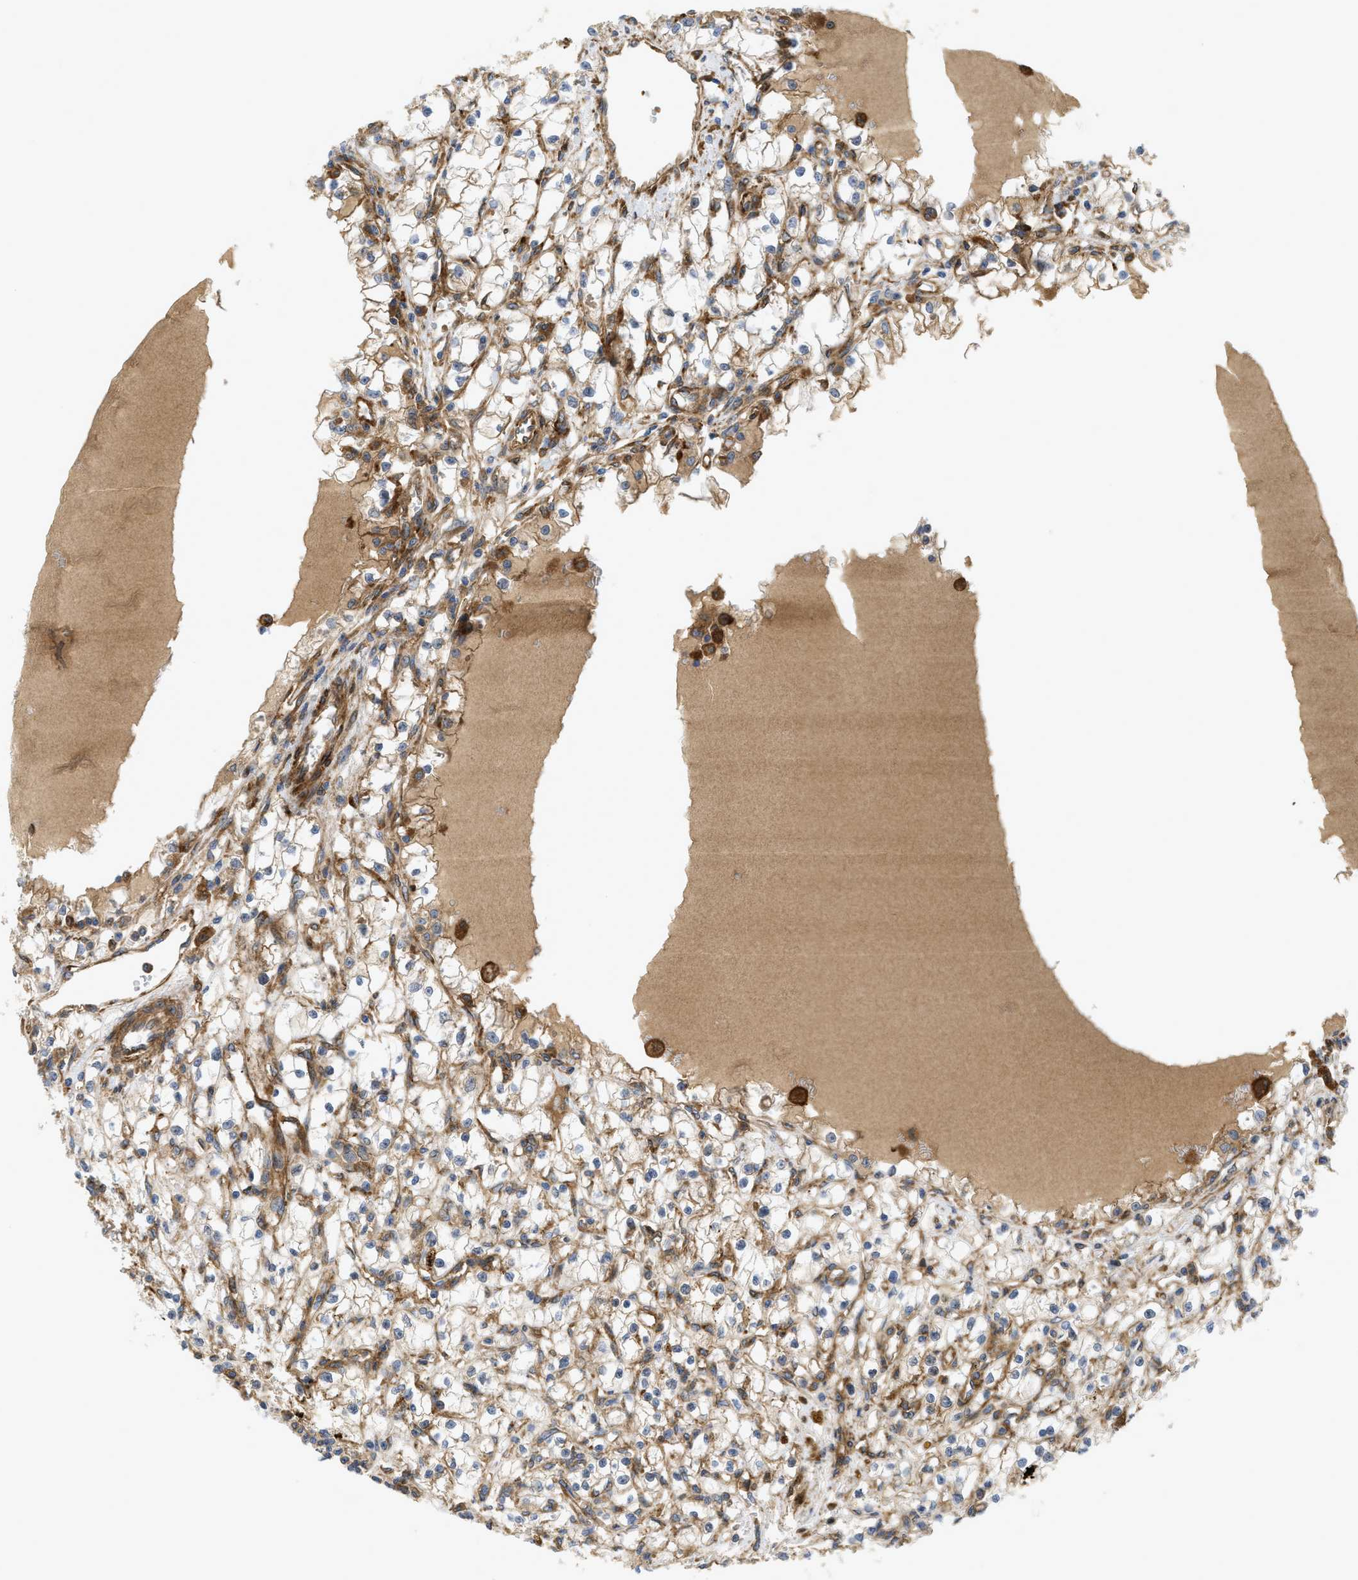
{"staining": {"intensity": "moderate", "quantity": ">75%", "location": "cytoplasmic/membranous"}, "tissue": "renal cancer", "cell_type": "Tumor cells", "image_type": "cancer", "snomed": [{"axis": "morphology", "description": "Adenocarcinoma, NOS"}, {"axis": "topography", "description": "Kidney"}], "caption": "Protein staining of renal cancer tissue displays moderate cytoplasmic/membranous expression in about >75% of tumor cells.", "gene": "PICALM", "patient": {"sex": "male", "age": 56}}